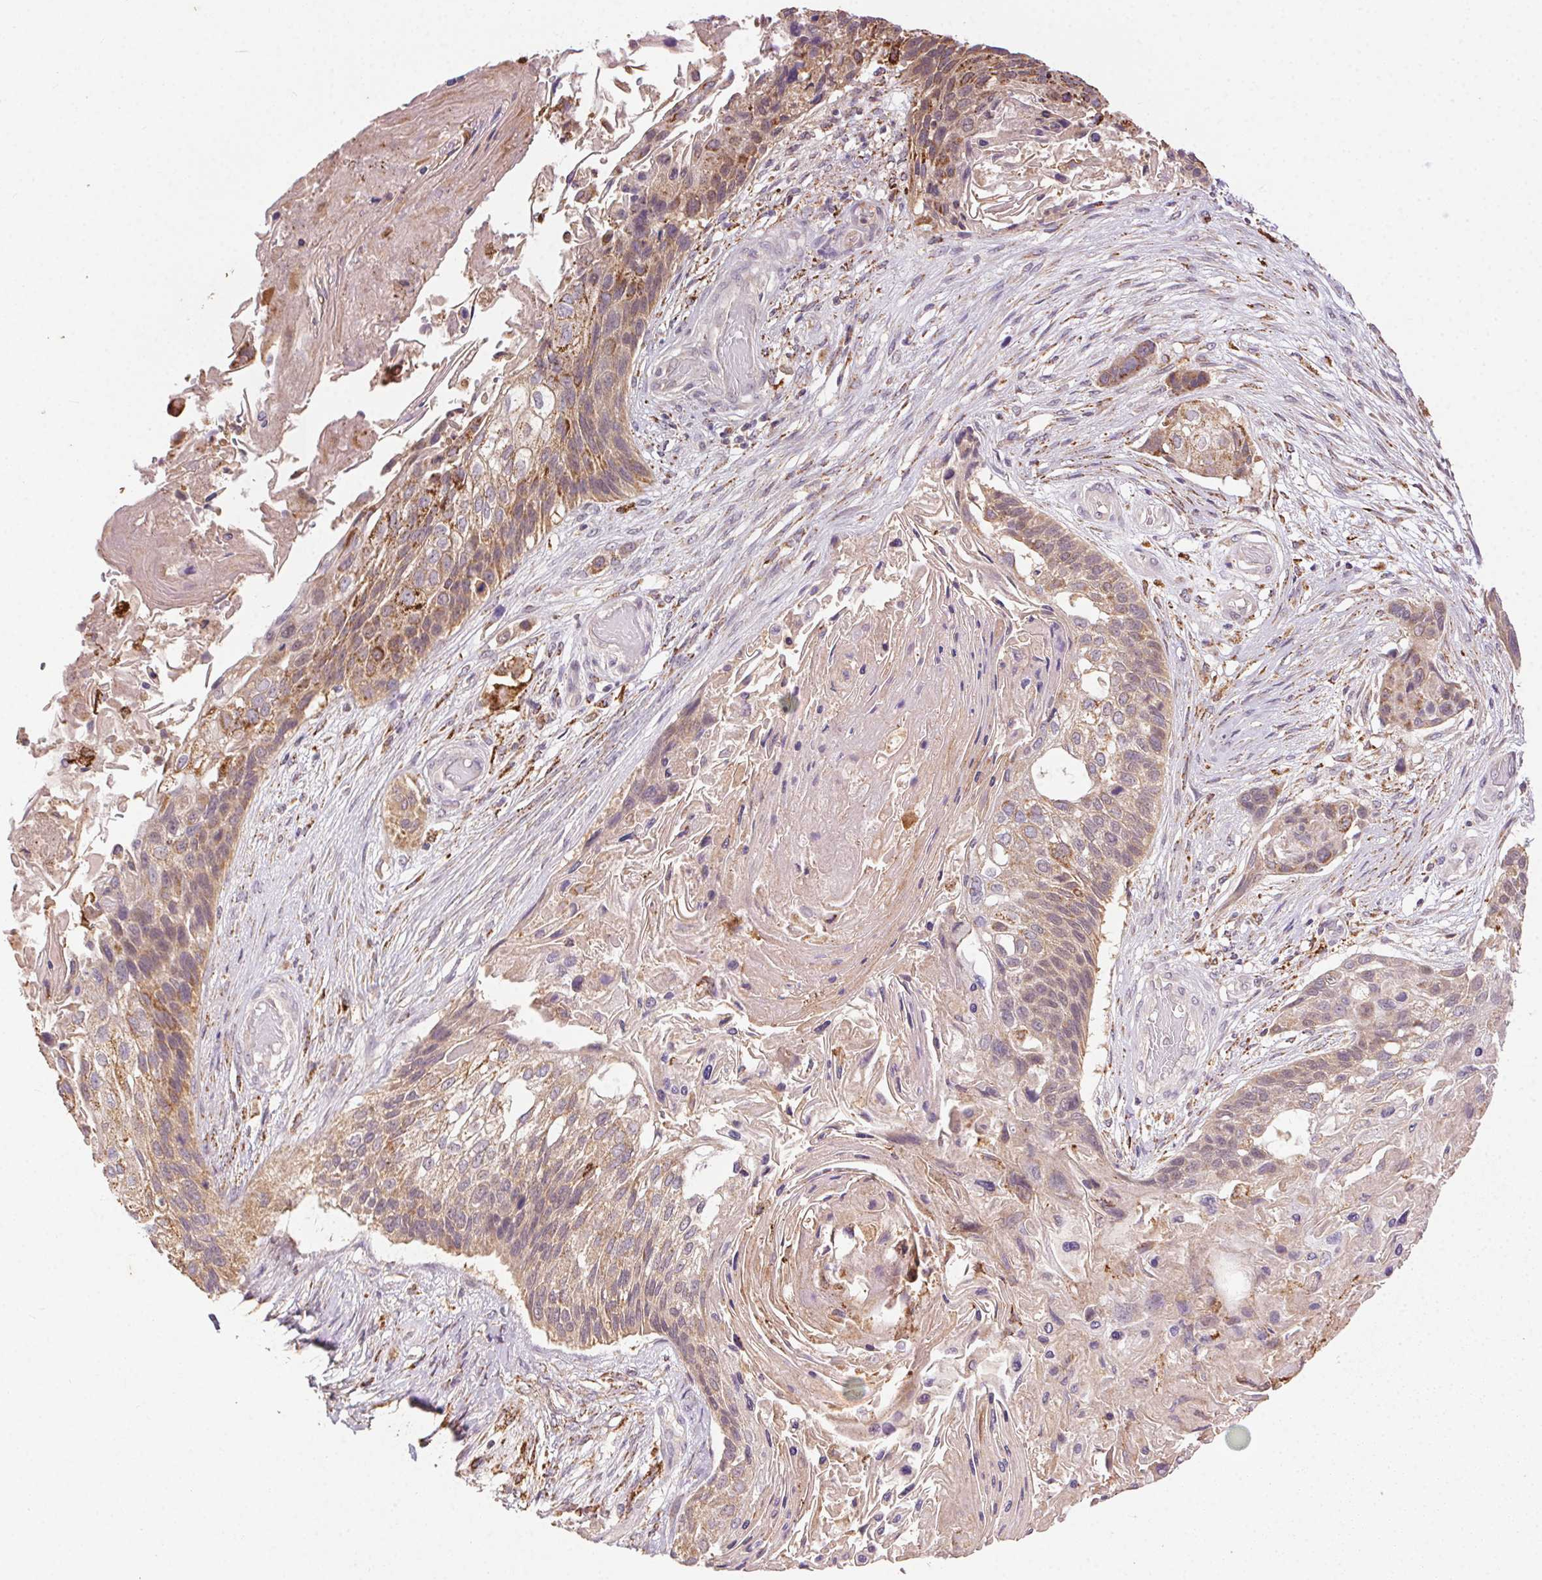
{"staining": {"intensity": "weak", "quantity": ">75%", "location": "cytoplasmic/membranous"}, "tissue": "lung cancer", "cell_type": "Tumor cells", "image_type": "cancer", "snomed": [{"axis": "morphology", "description": "Squamous cell carcinoma, NOS"}, {"axis": "topography", "description": "Lung"}], "caption": "Protein staining of lung cancer (squamous cell carcinoma) tissue shows weak cytoplasmic/membranous staining in about >75% of tumor cells.", "gene": "FNBP1L", "patient": {"sex": "male", "age": 69}}